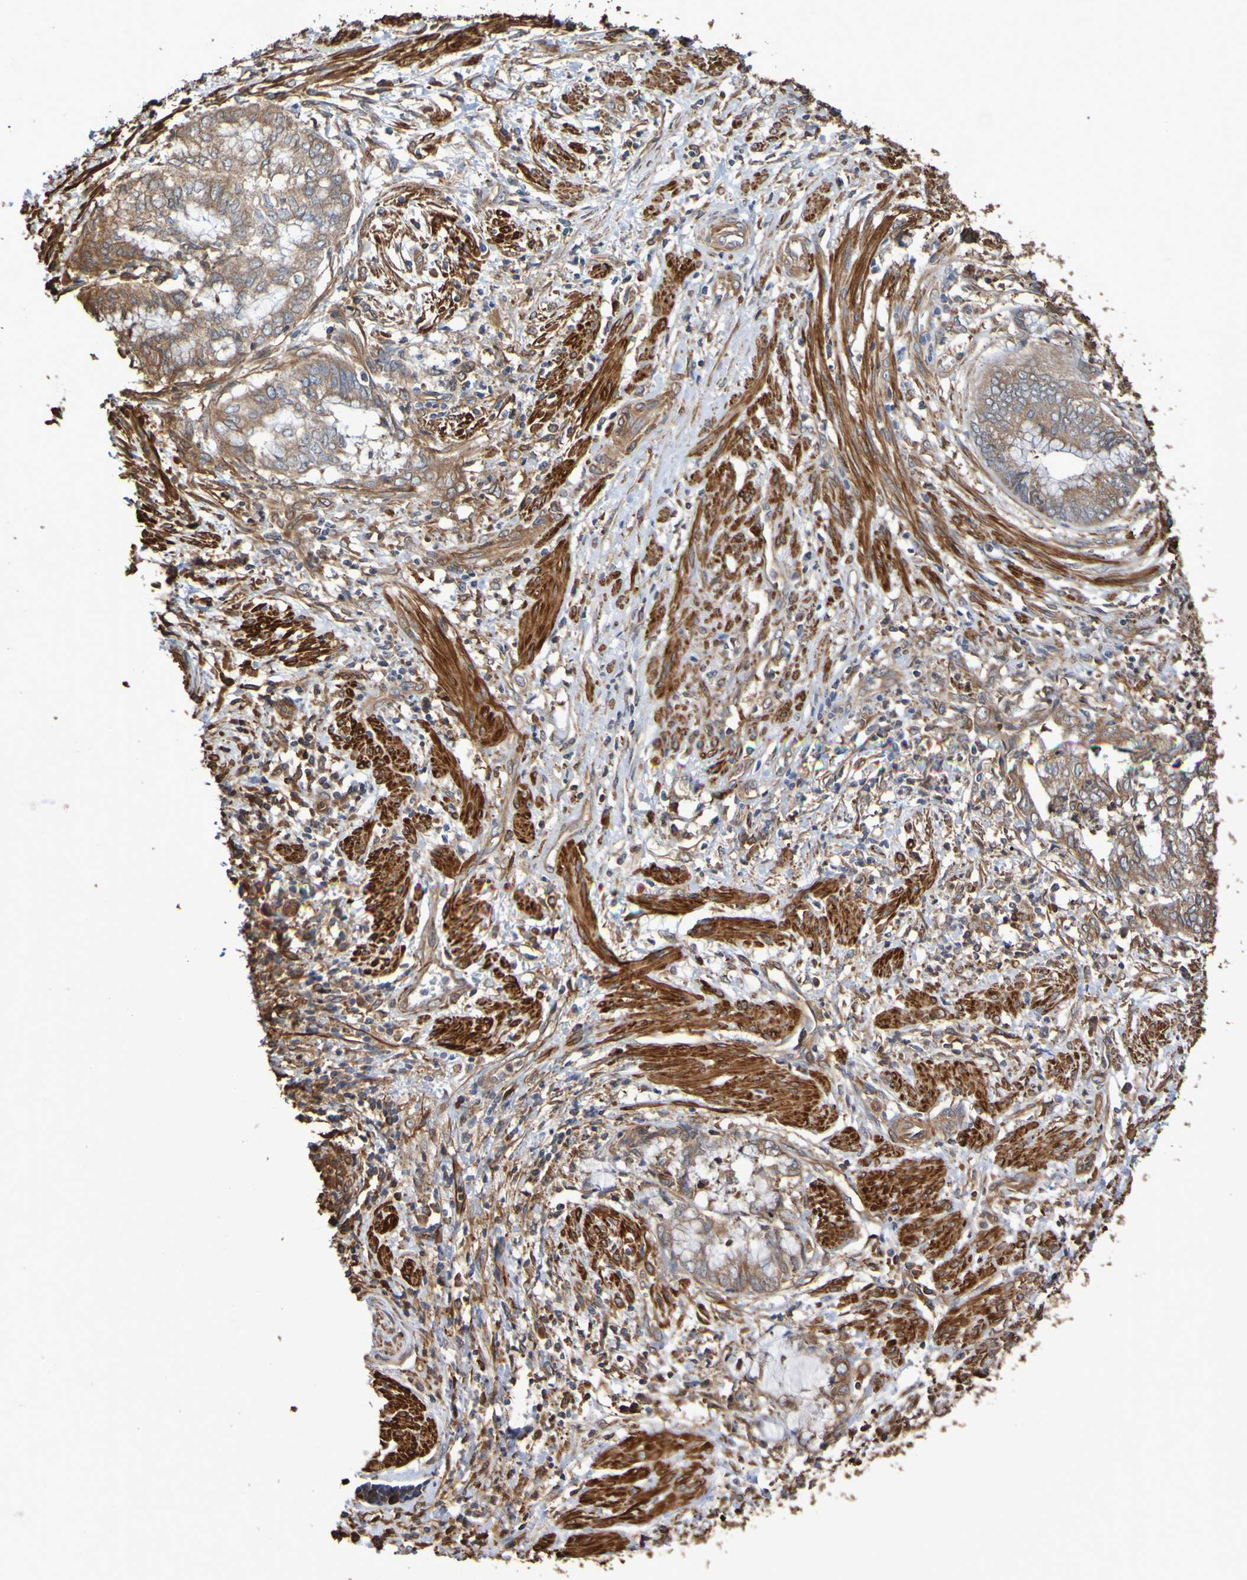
{"staining": {"intensity": "weak", "quantity": ">75%", "location": "cytoplasmic/membranous"}, "tissue": "endometrial cancer", "cell_type": "Tumor cells", "image_type": "cancer", "snomed": [{"axis": "morphology", "description": "Necrosis, NOS"}, {"axis": "morphology", "description": "Adenocarcinoma, NOS"}, {"axis": "topography", "description": "Endometrium"}], "caption": "The histopathology image demonstrates a brown stain indicating the presence of a protein in the cytoplasmic/membranous of tumor cells in endometrial cancer.", "gene": "RAB11A", "patient": {"sex": "female", "age": 79}}